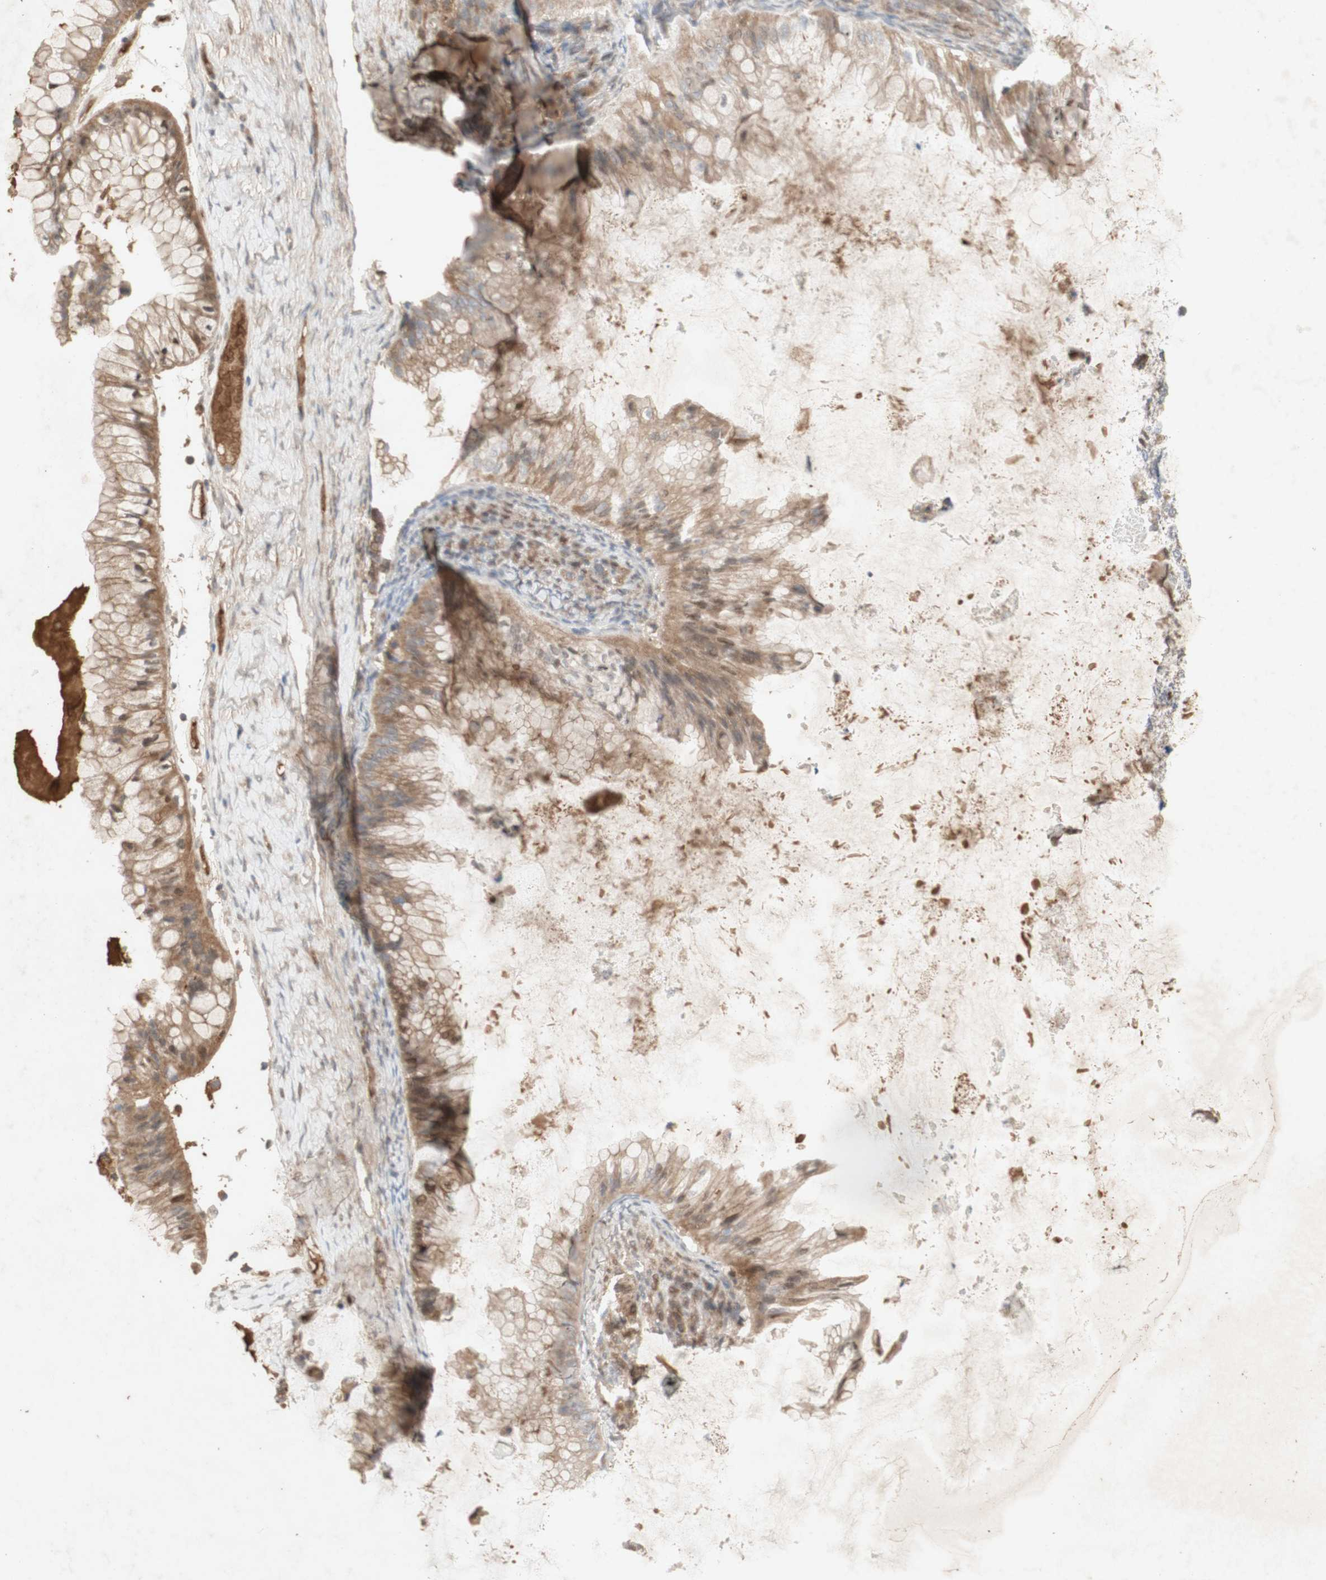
{"staining": {"intensity": "weak", "quantity": ">75%", "location": "cytoplasmic/membranous"}, "tissue": "ovarian cancer", "cell_type": "Tumor cells", "image_type": "cancer", "snomed": [{"axis": "morphology", "description": "Cystadenocarcinoma, mucinous, NOS"}, {"axis": "topography", "description": "Ovary"}], "caption": "Protein analysis of ovarian cancer (mucinous cystadenocarcinoma) tissue demonstrates weak cytoplasmic/membranous staining in about >75% of tumor cells. The protein is stained brown, and the nuclei are stained in blue (DAB IHC with brightfield microscopy, high magnification).", "gene": "NRG4", "patient": {"sex": "female", "age": 61}}